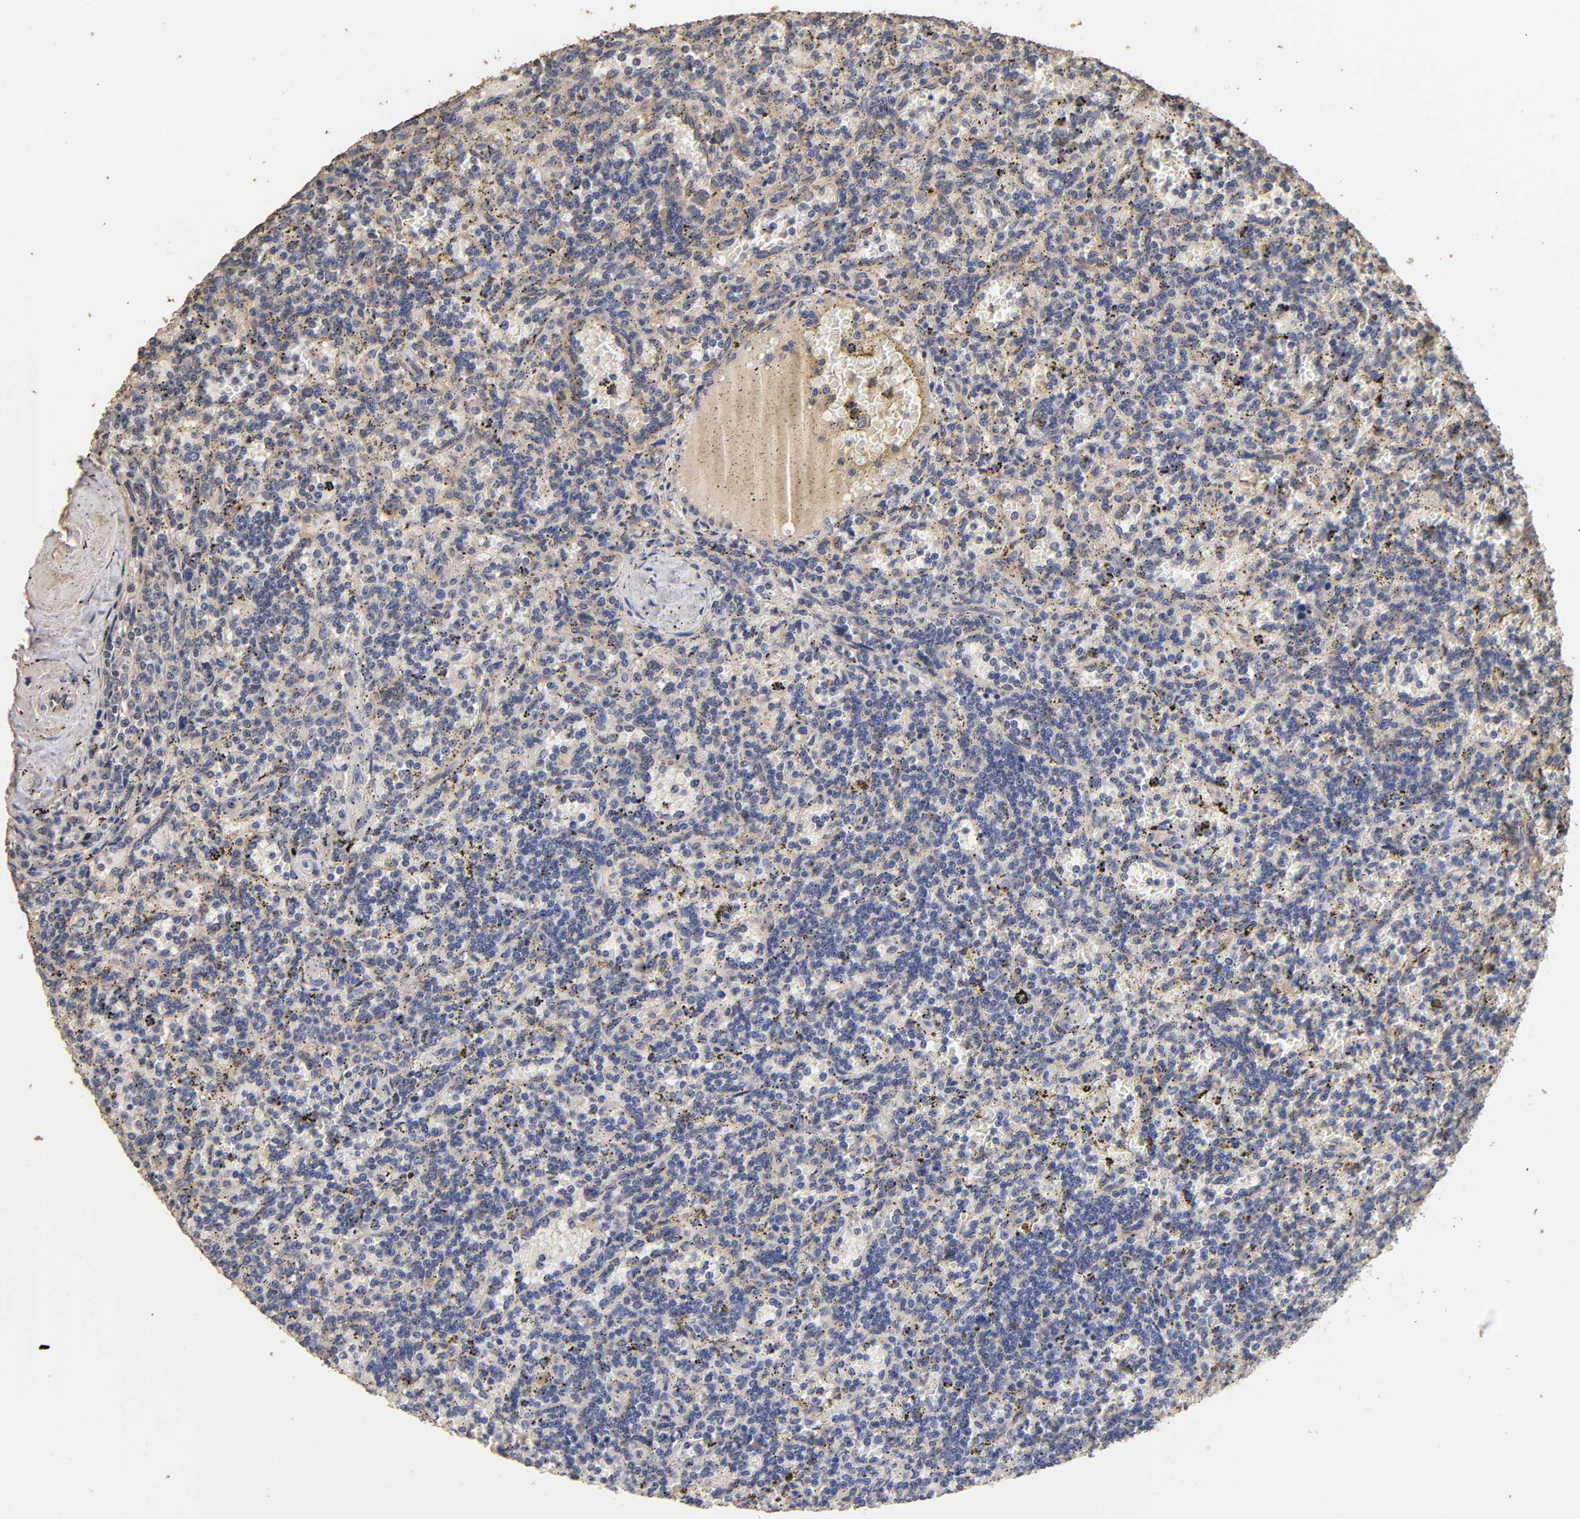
{"staining": {"intensity": "negative", "quantity": "none", "location": "none"}, "tissue": "lymphoma", "cell_type": "Tumor cells", "image_type": "cancer", "snomed": [{"axis": "morphology", "description": "Malignant lymphoma, non-Hodgkin's type, Low grade"}, {"axis": "topography", "description": "Spleen"}], "caption": "Image shows no significant protein positivity in tumor cells of low-grade malignant lymphoma, non-Hodgkin's type.", "gene": "VSIG4", "patient": {"sex": "male", "age": 73}}